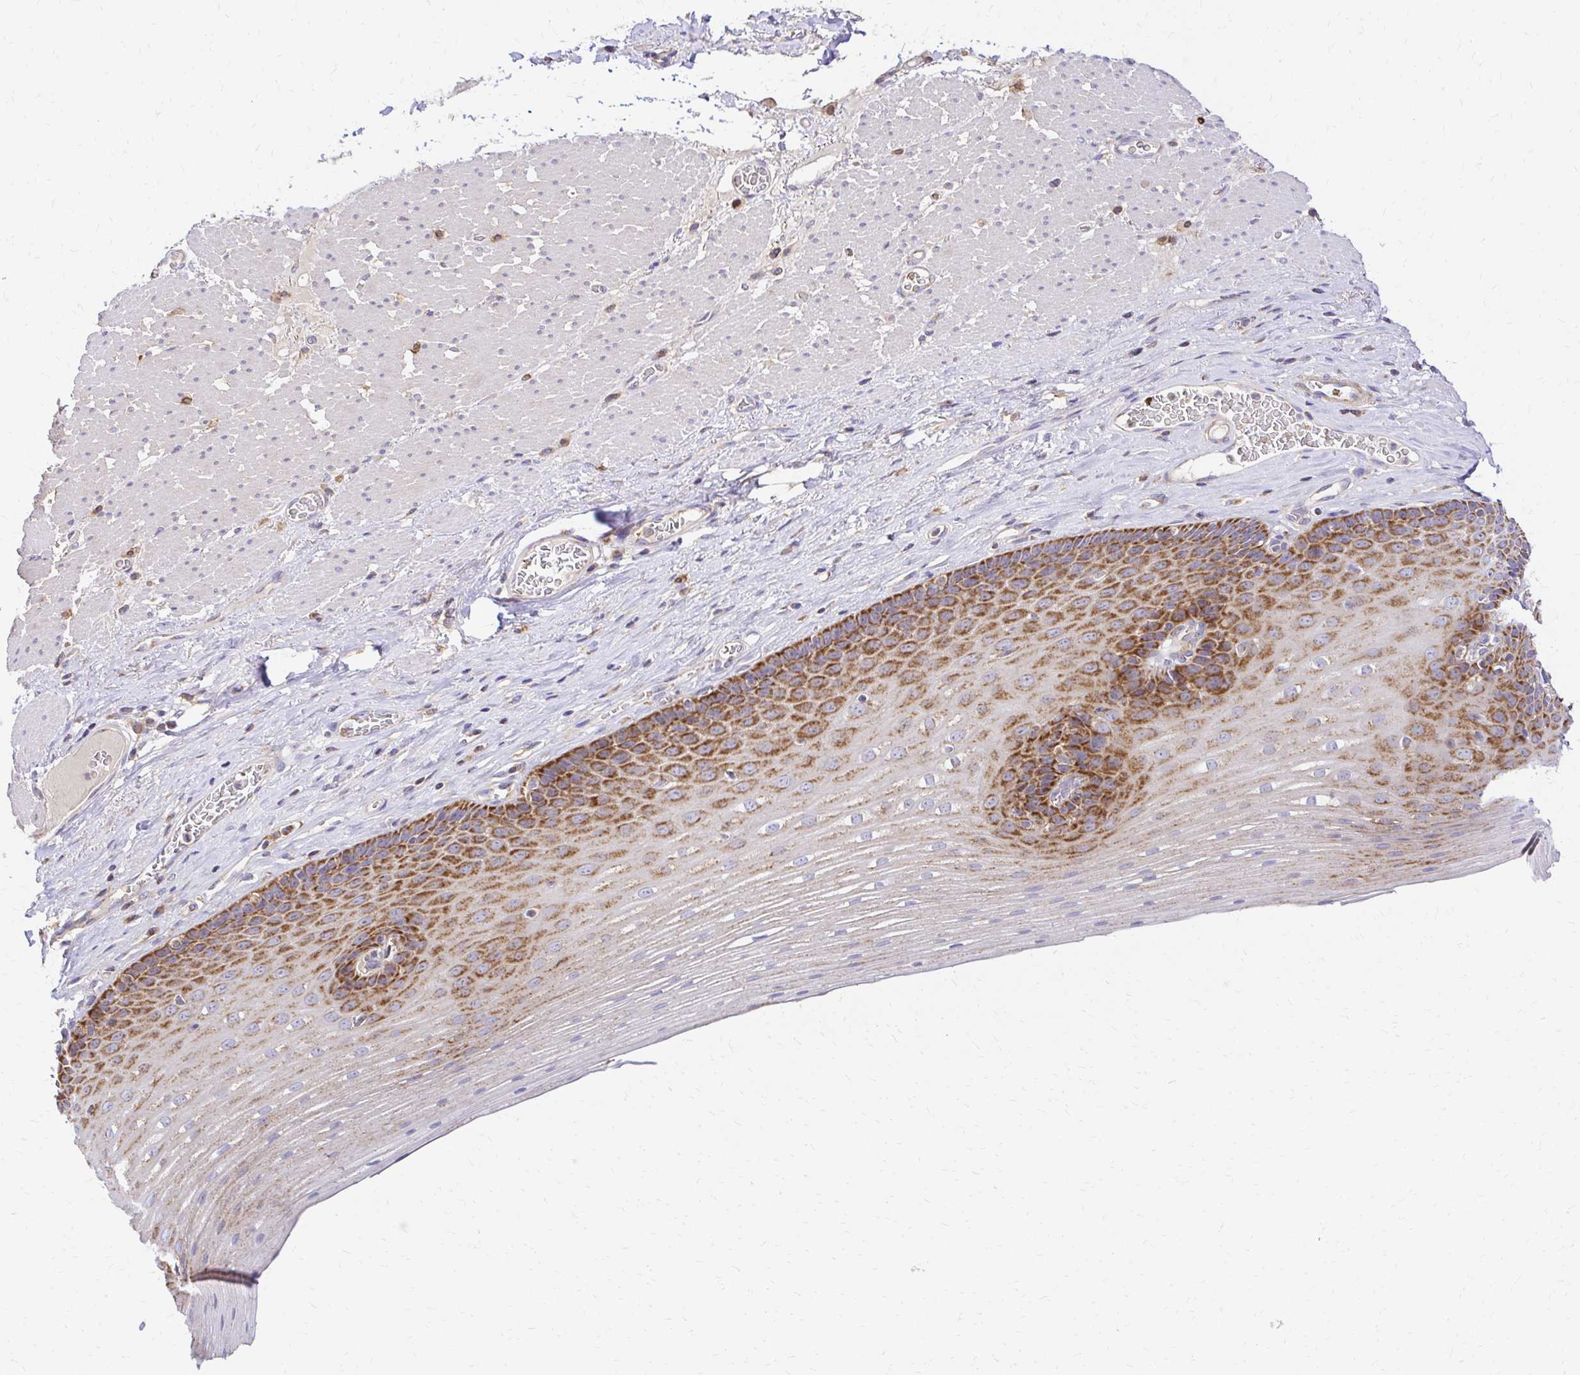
{"staining": {"intensity": "moderate", "quantity": "25%-75%", "location": "cytoplasmic/membranous"}, "tissue": "esophagus", "cell_type": "Squamous epithelial cells", "image_type": "normal", "snomed": [{"axis": "morphology", "description": "Normal tissue, NOS"}, {"axis": "topography", "description": "Esophagus"}], "caption": "Protein positivity by immunohistochemistry displays moderate cytoplasmic/membranous staining in approximately 25%-75% of squamous epithelial cells in normal esophagus.", "gene": "MRPL13", "patient": {"sex": "male", "age": 62}}